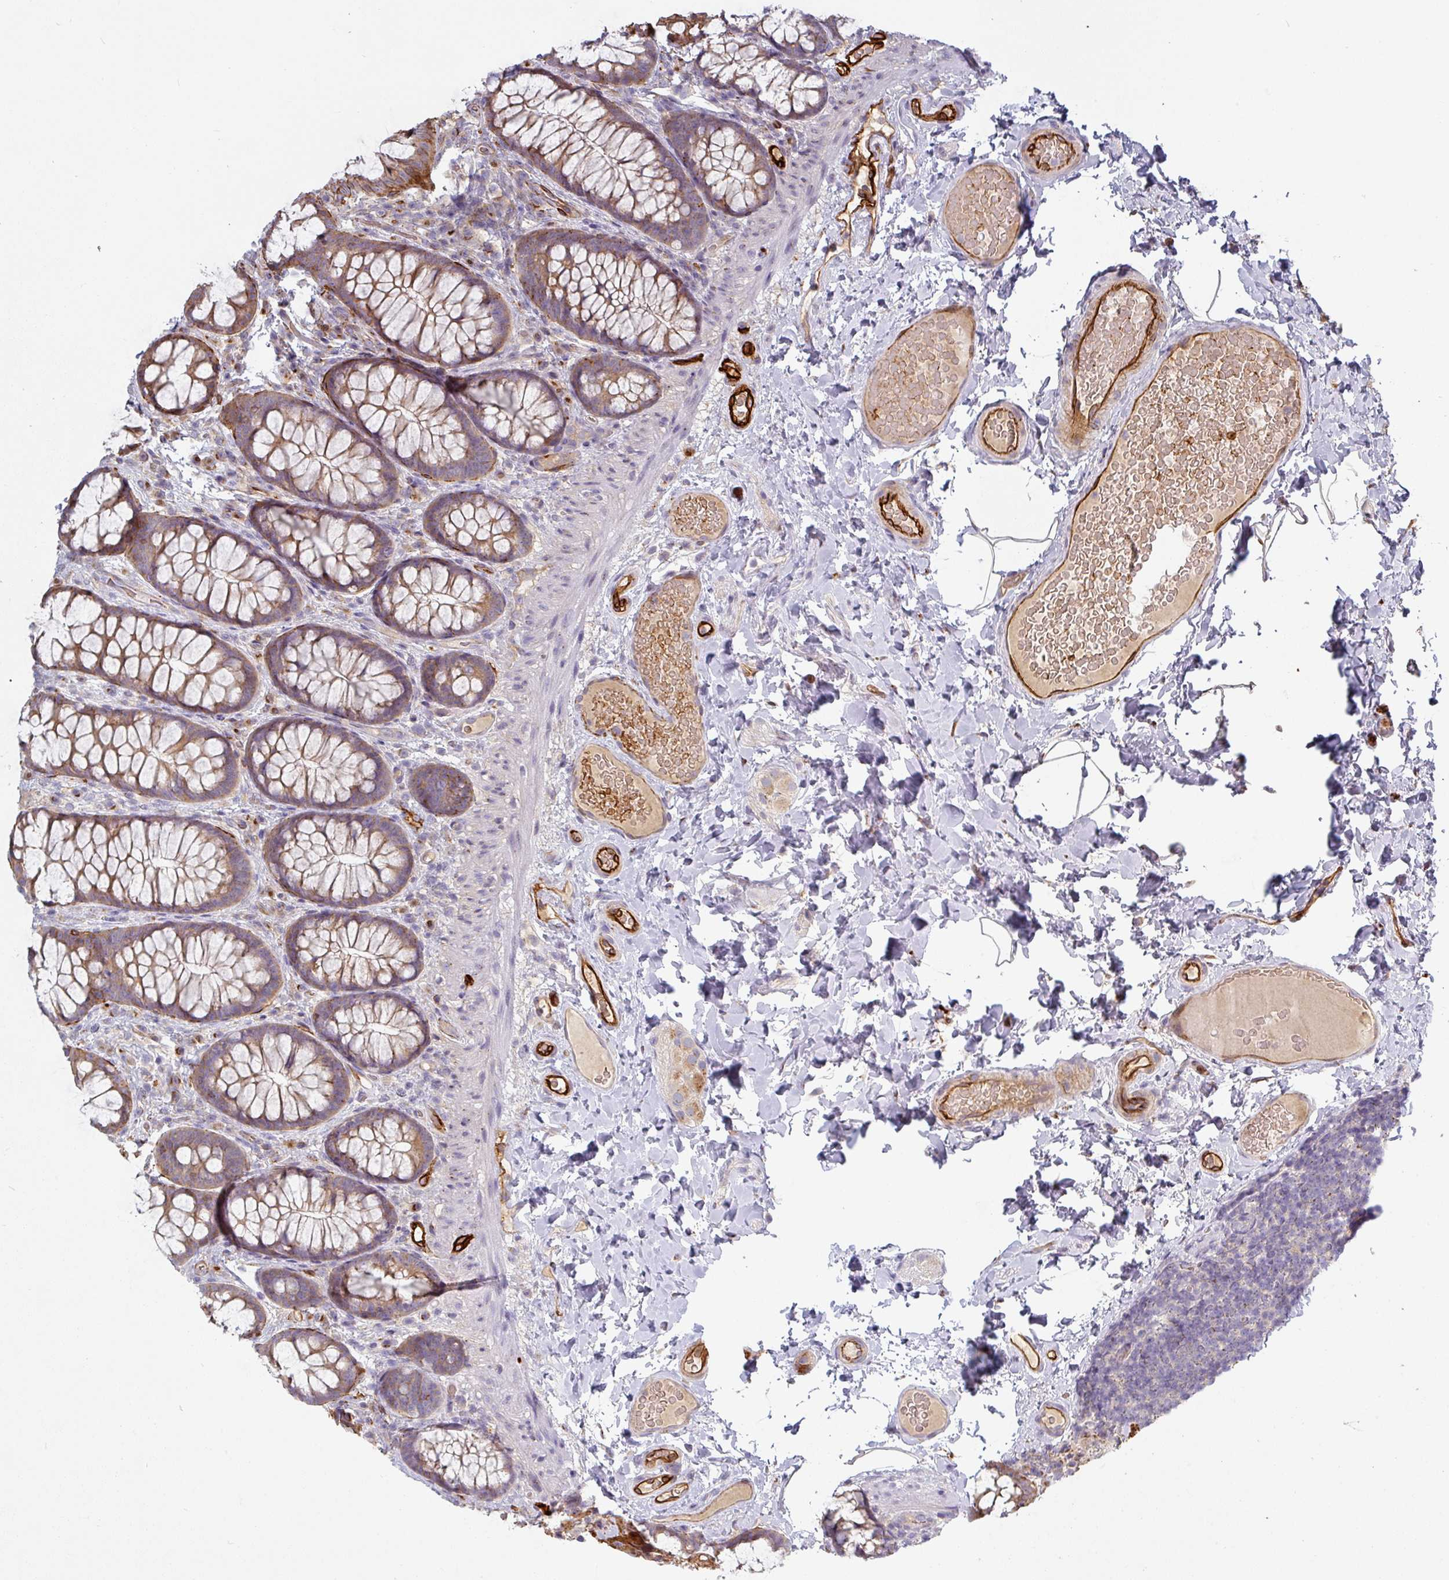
{"staining": {"intensity": "weak", "quantity": ">75%", "location": "cytoplasmic/membranous"}, "tissue": "colon", "cell_type": "Endothelial cells", "image_type": "normal", "snomed": [{"axis": "morphology", "description": "Normal tissue, NOS"}, {"axis": "topography", "description": "Colon"}], "caption": "Immunohistochemical staining of normal colon demonstrates low levels of weak cytoplasmic/membranous positivity in approximately >75% of endothelial cells. (DAB (3,3'-diaminobenzidine) = brown stain, brightfield microscopy at high magnification).", "gene": "PRODH2", "patient": {"sex": "male", "age": 46}}